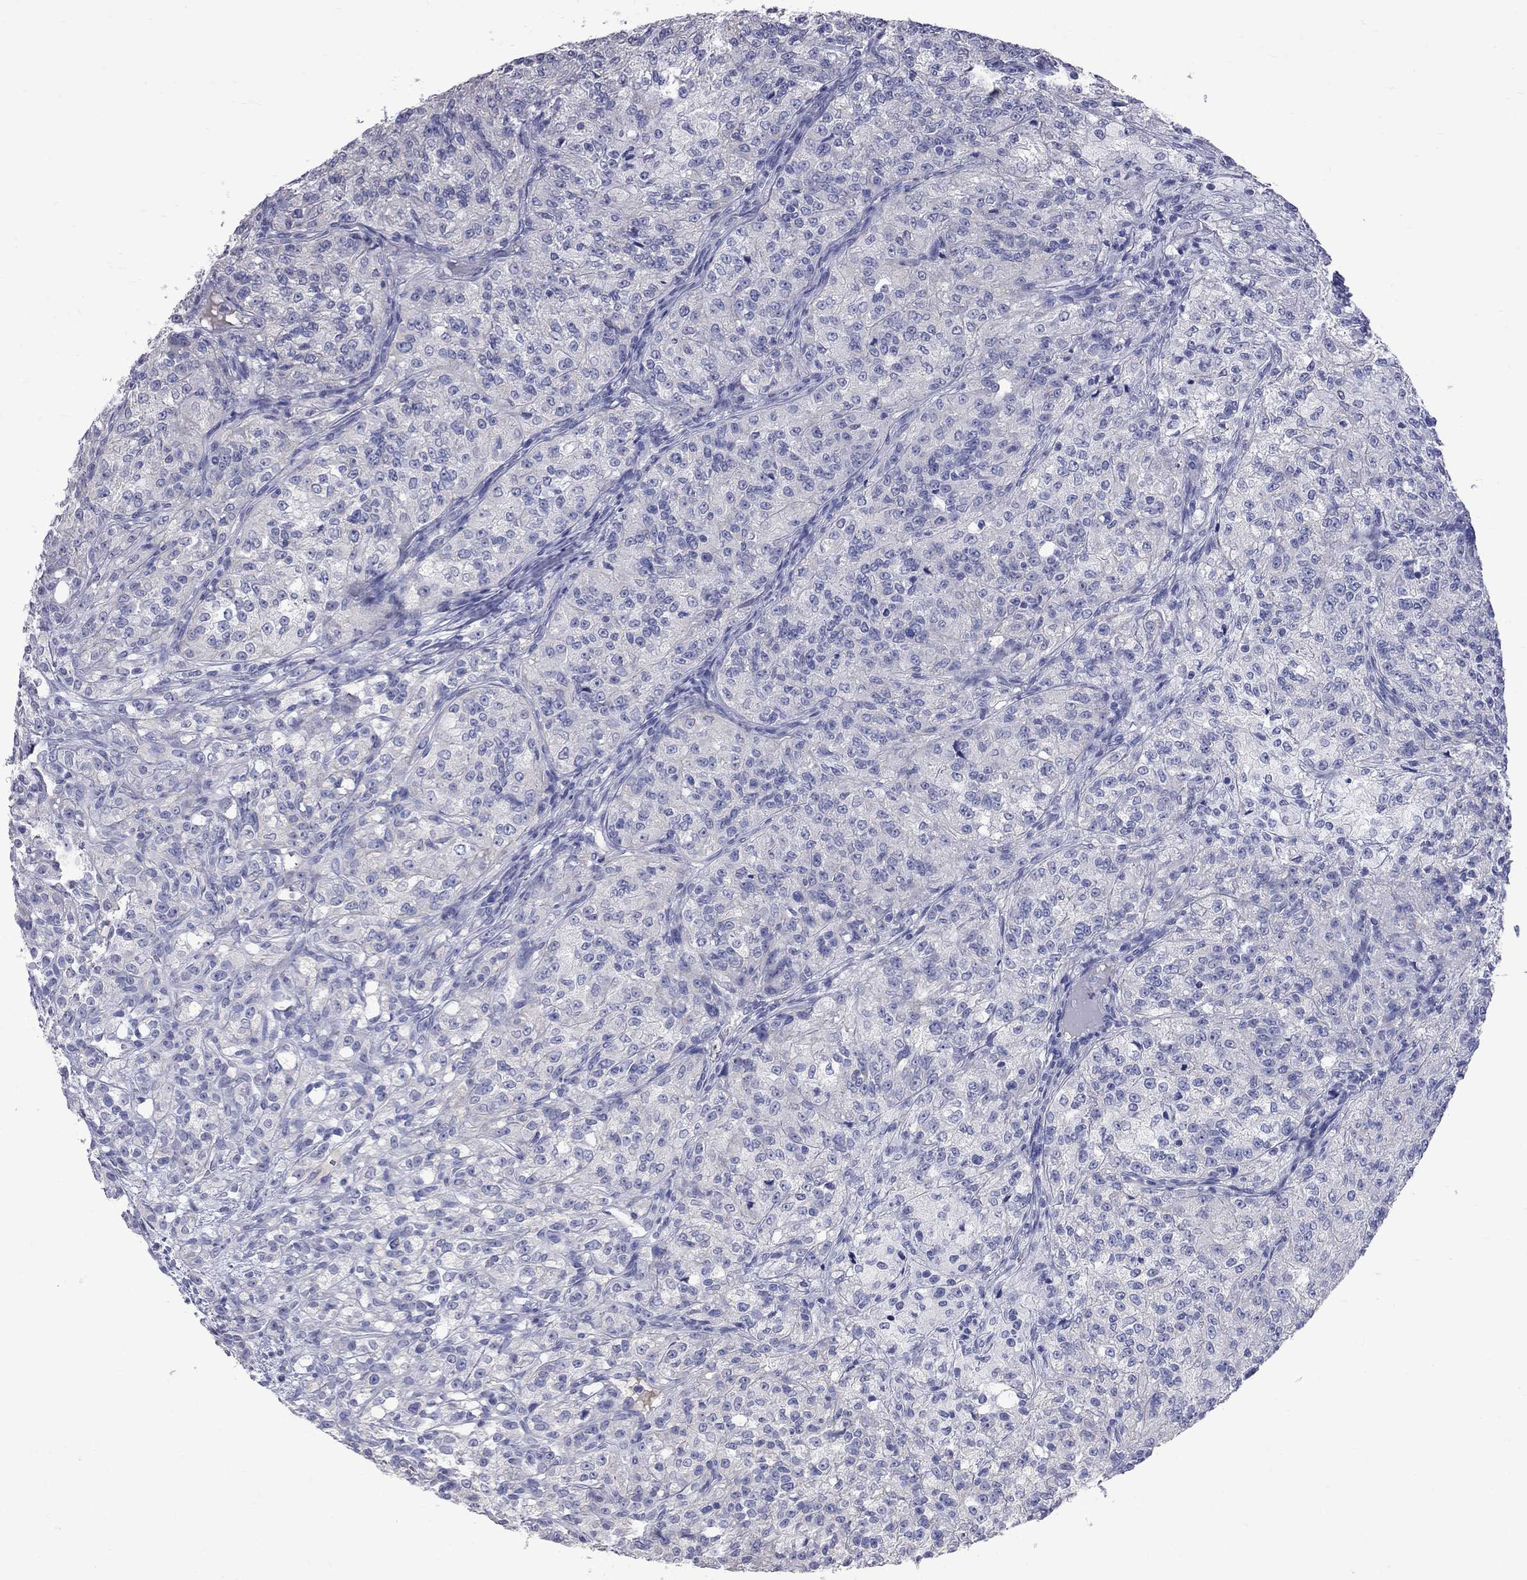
{"staining": {"intensity": "negative", "quantity": "none", "location": "none"}, "tissue": "renal cancer", "cell_type": "Tumor cells", "image_type": "cancer", "snomed": [{"axis": "morphology", "description": "Adenocarcinoma, NOS"}, {"axis": "topography", "description": "Kidney"}], "caption": "Immunohistochemistry of adenocarcinoma (renal) displays no staining in tumor cells.", "gene": "KCND2", "patient": {"sex": "female", "age": 63}}